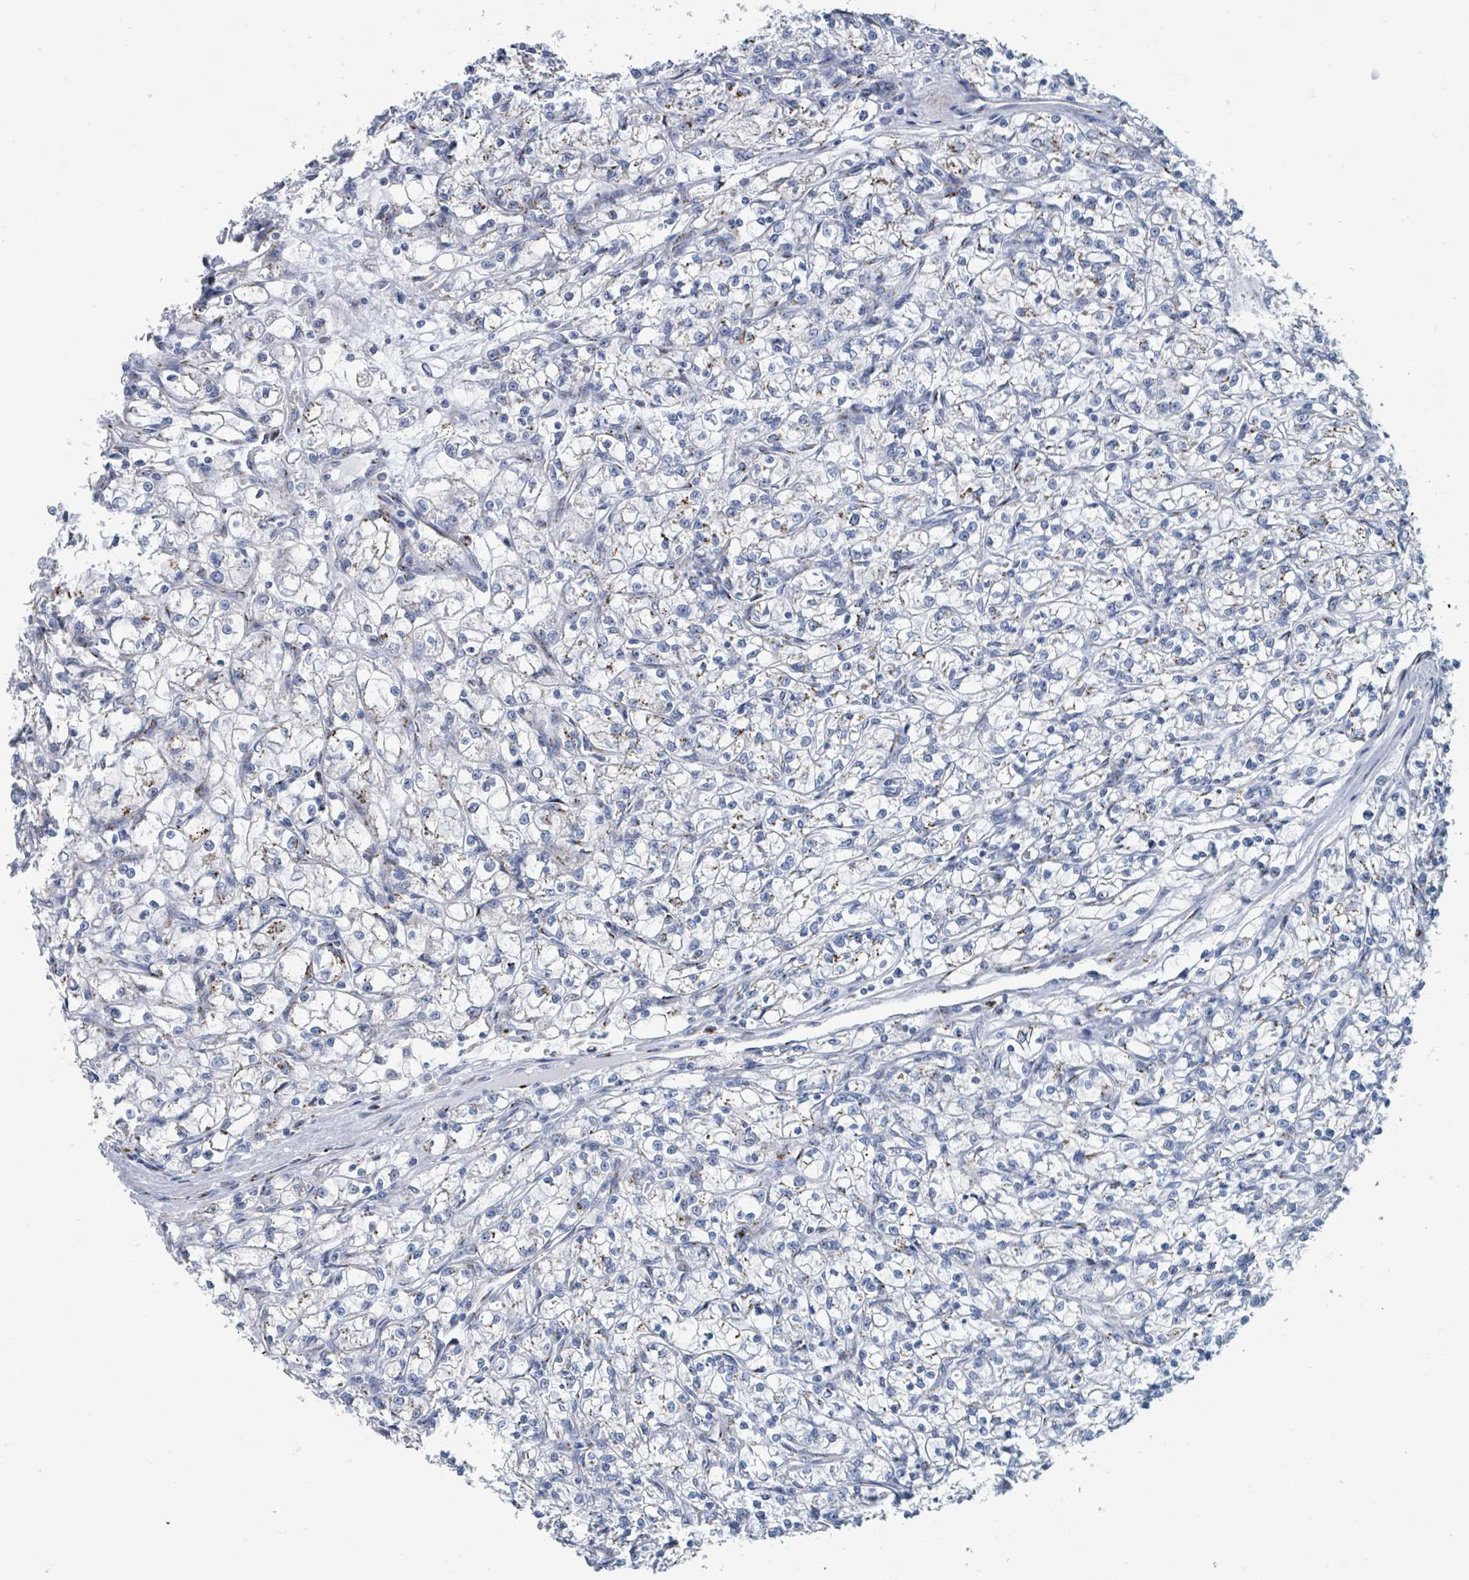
{"staining": {"intensity": "moderate", "quantity": "<25%", "location": "cytoplasmic/membranous"}, "tissue": "renal cancer", "cell_type": "Tumor cells", "image_type": "cancer", "snomed": [{"axis": "morphology", "description": "Adenocarcinoma, NOS"}, {"axis": "topography", "description": "Kidney"}], "caption": "Human renal cancer stained with a brown dye reveals moderate cytoplasmic/membranous positive expression in about <25% of tumor cells.", "gene": "DCAF5", "patient": {"sex": "female", "age": 59}}